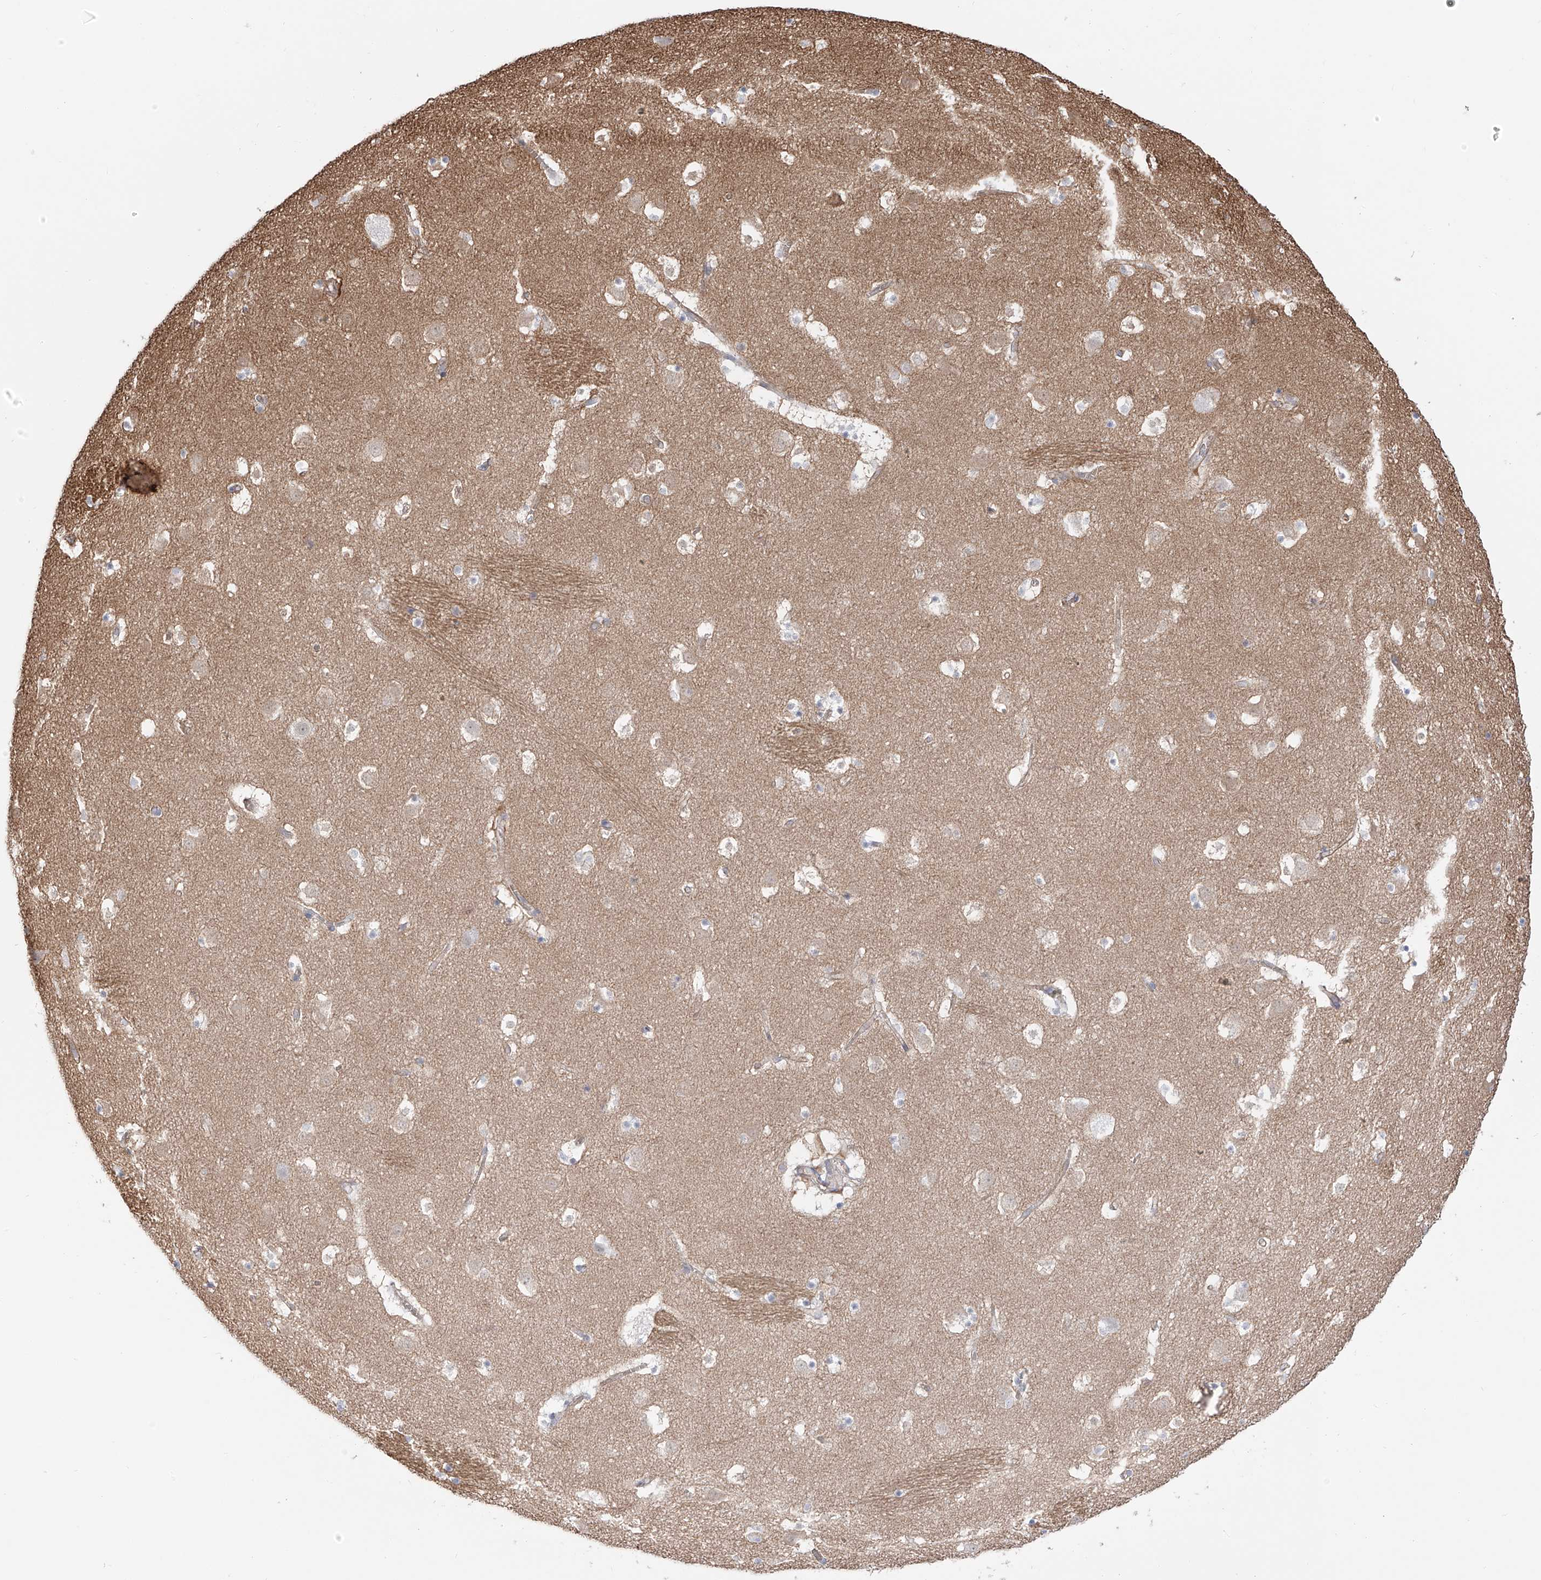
{"staining": {"intensity": "negative", "quantity": "none", "location": "none"}, "tissue": "caudate", "cell_type": "Glial cells", "image_type": "normal", "snomed": [{"axis": "morphology", "description": "Normal tissue, NOS"}, {"axis": "topography", "description": "Lateral ventricle wall"}], "caption": "High power microscopy micrograph of an immunohistochemistry photomicrograph of unremarkable caudate, revealing no significant staining in glial cells. (Stains: DAB immunohistochemistry with hematoxylin counter stain, Microscopy: brightfield microscopy at high magnification).", "gene": "ZNF180", "patient": {"sex": "male", "age": 45}}